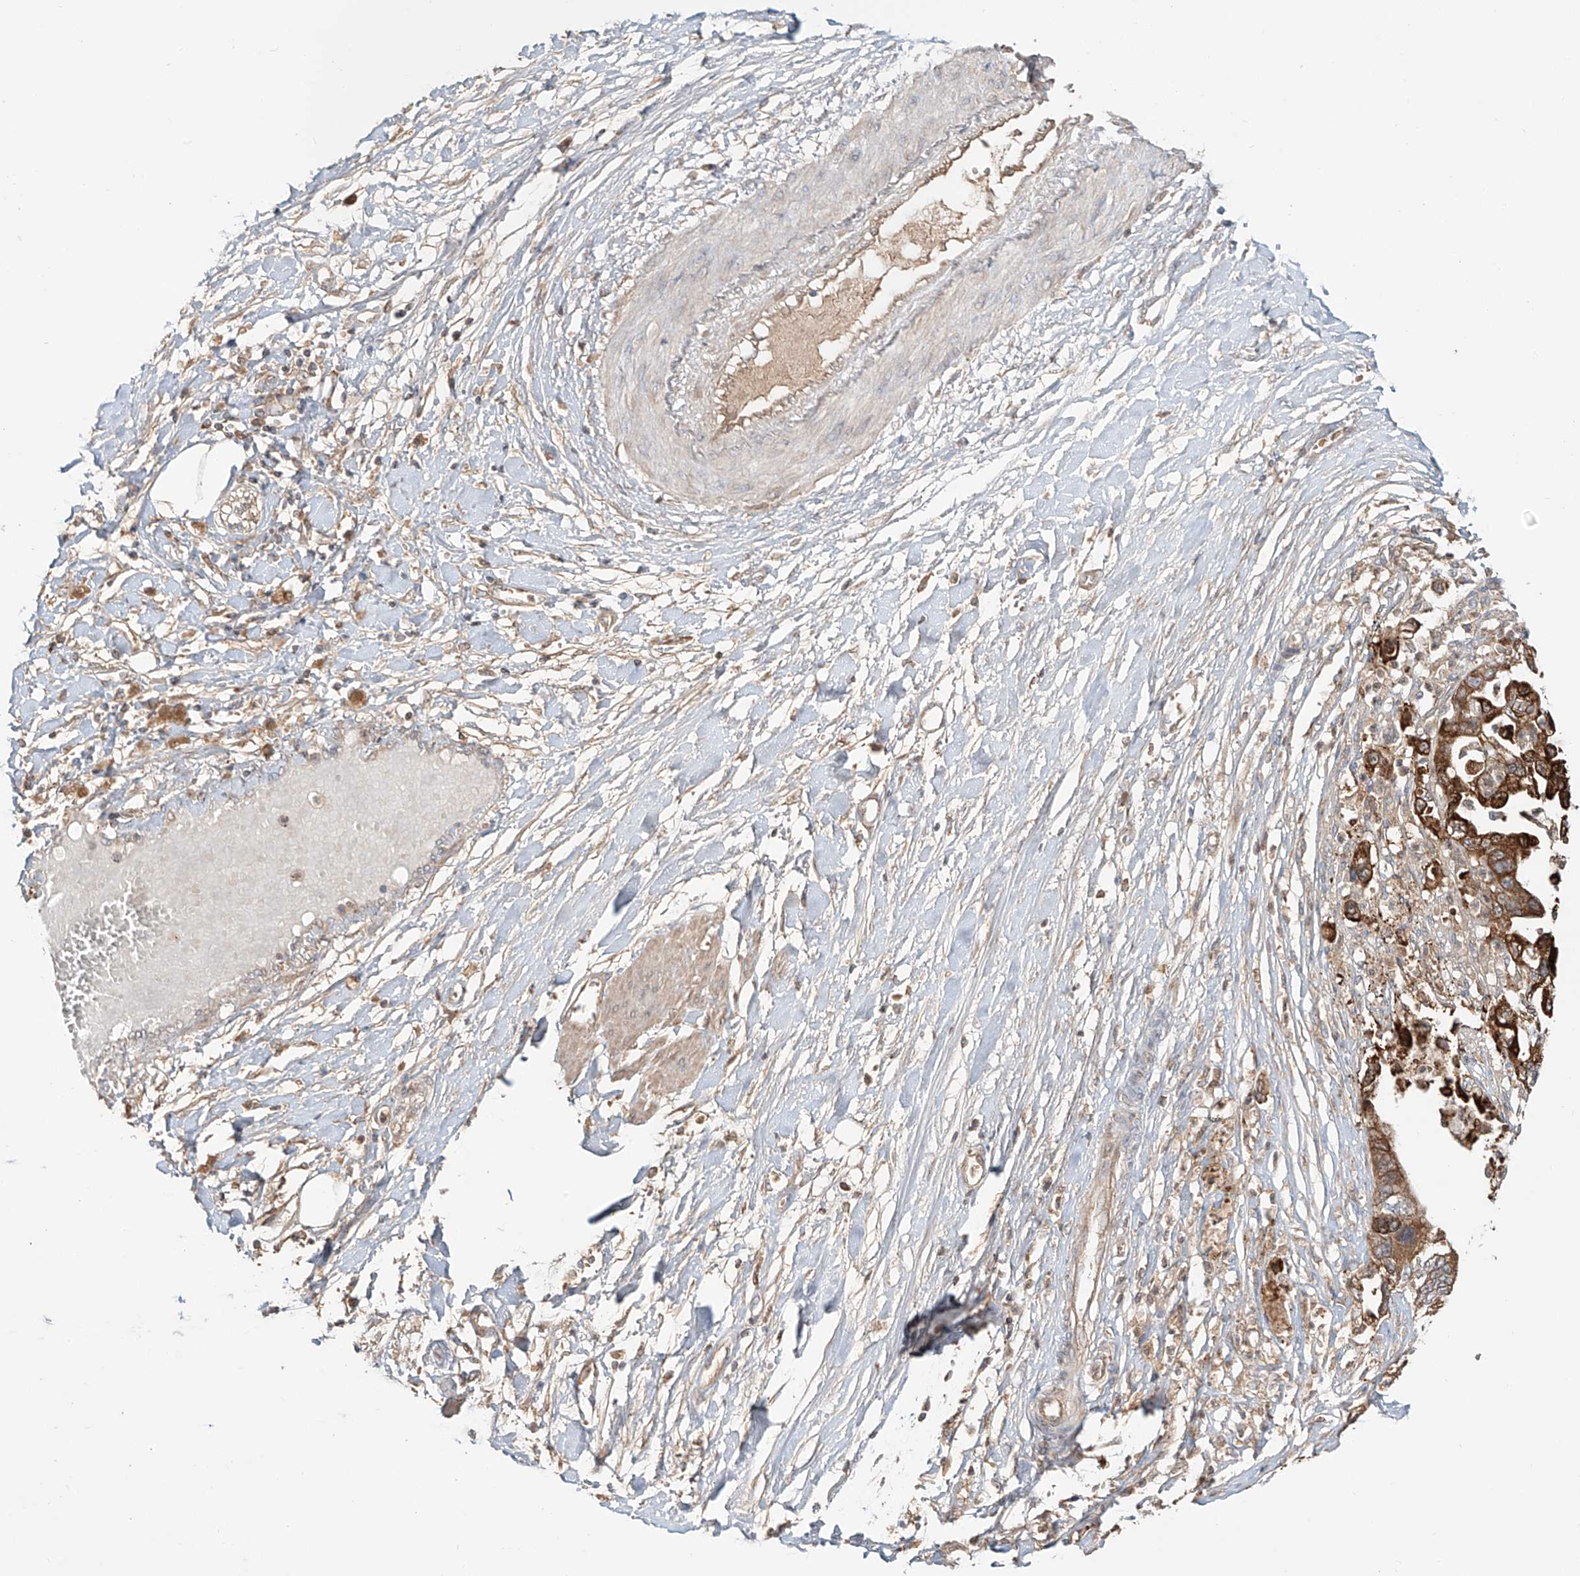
{"staining": {"intensity": "strong", "quantity": ">75%", "location": "cytoplasmic/membranous"}, "tissue": "pancreatic cancer", "cell_type": "Tumor cells", "image_type": "cancer", "snomed": [{"axis": "morphology", "description": "Adenocarcinoma, NOS"}, {"axis": "topography", "description": "Pancreas"}], "caption": "Adenocarcinoma (pancreatic) stained for a protein exhibits strong cytoplasmic/membranous positivity in tumor cells.", "gene": "ERO1A", "patient": {"sex": "male", "age": 56}}